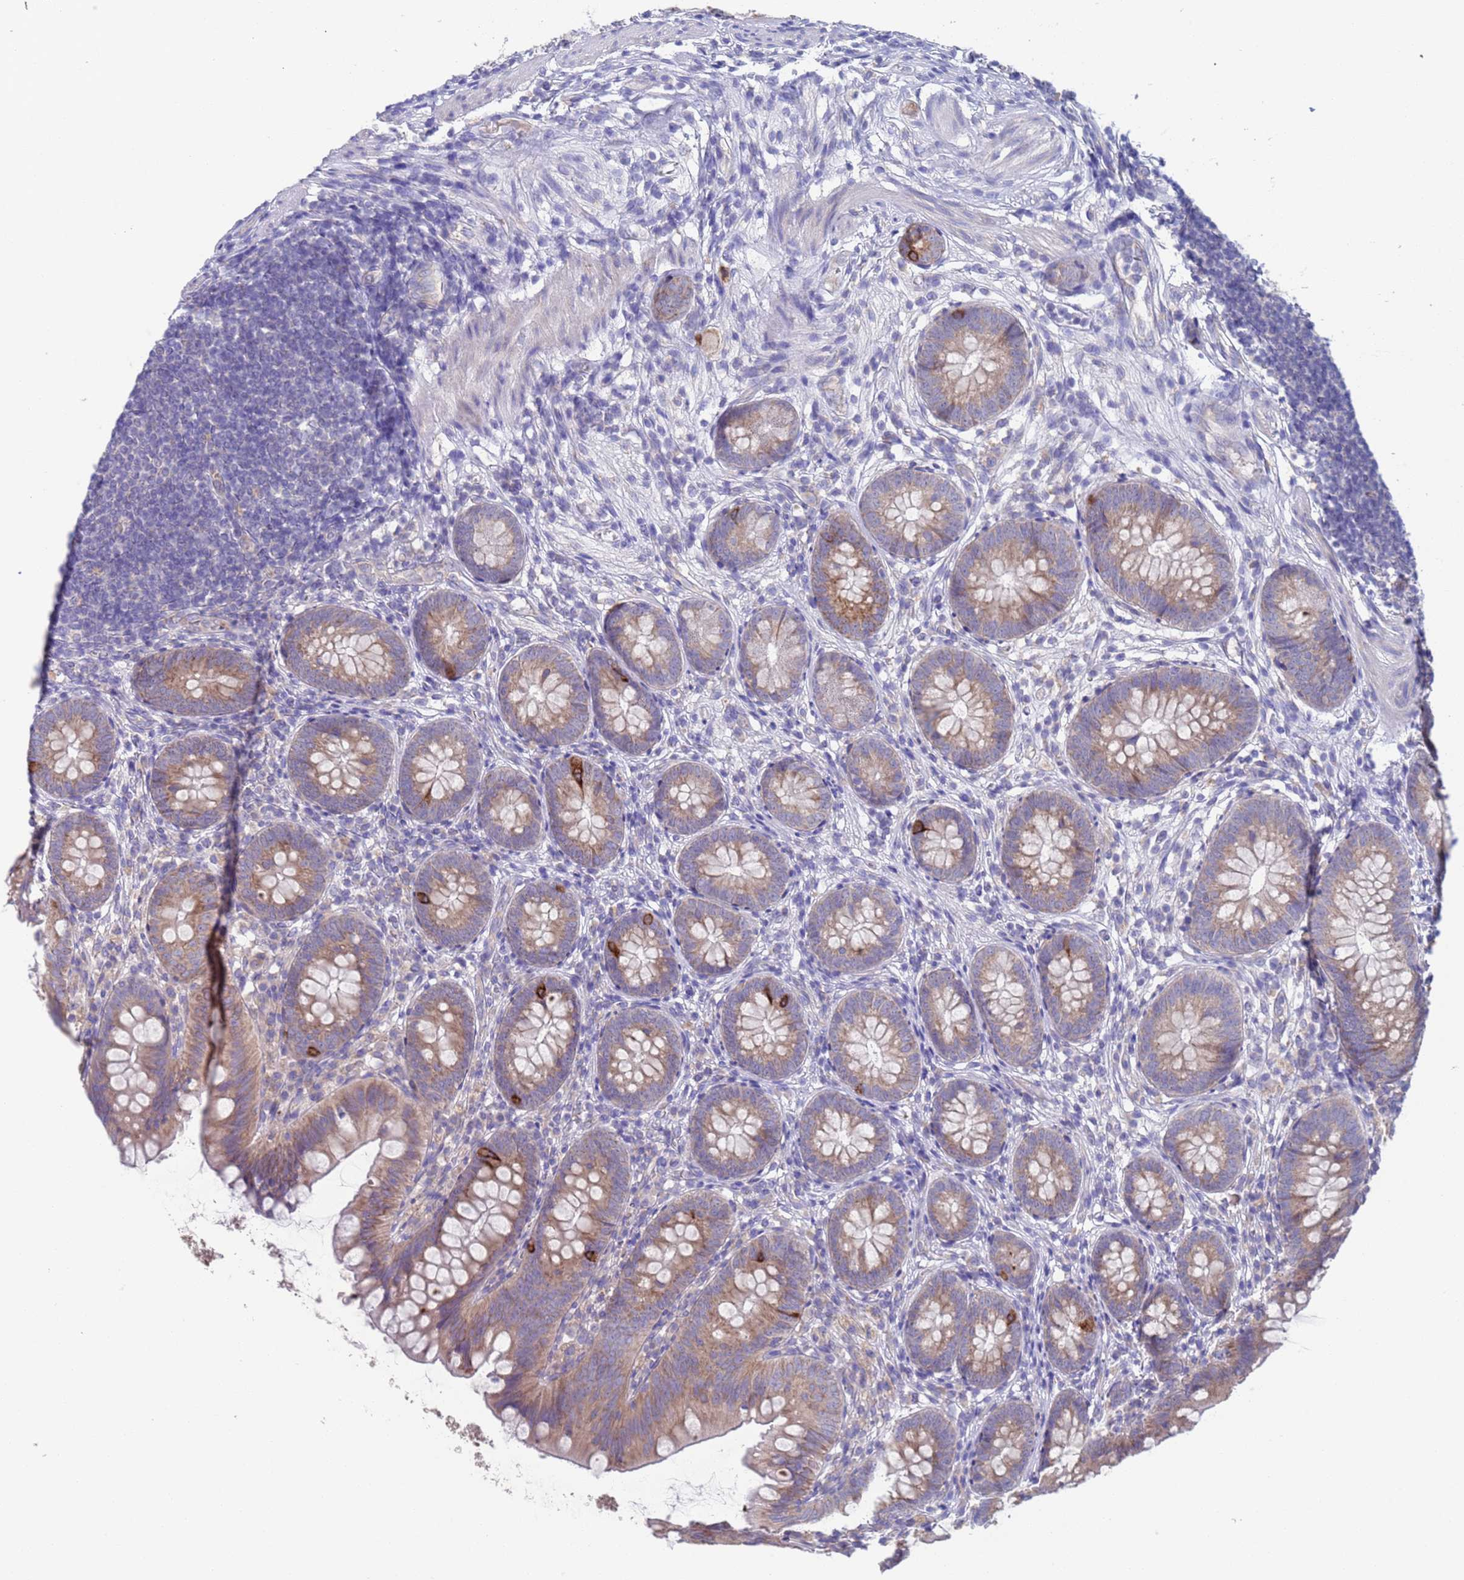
{"staining": {"intensity": "moderate", "quantity": ">75%", "location": "cytoplasmic/membranous"}, "tissue": "appendix", "cell_type": "Glandular cells", "image_type": "normal", "snomed": [{"axis": "morphology", "description": "Normal tissue, NOS"}, {"axis": "topography", "description": "Appendix"}], "caption": "Glandular cells show moderate cytoplasmic/membranous positivity in about >75% of cells in normal appendix. Using DAB (3,3'-diaminobenzidine) (brown) and hematoxylin (blue) stains, captured at high magnification using brightfield microscopy.", "gene": "PET117", "patient": {"sex": "female", "age": 62}}